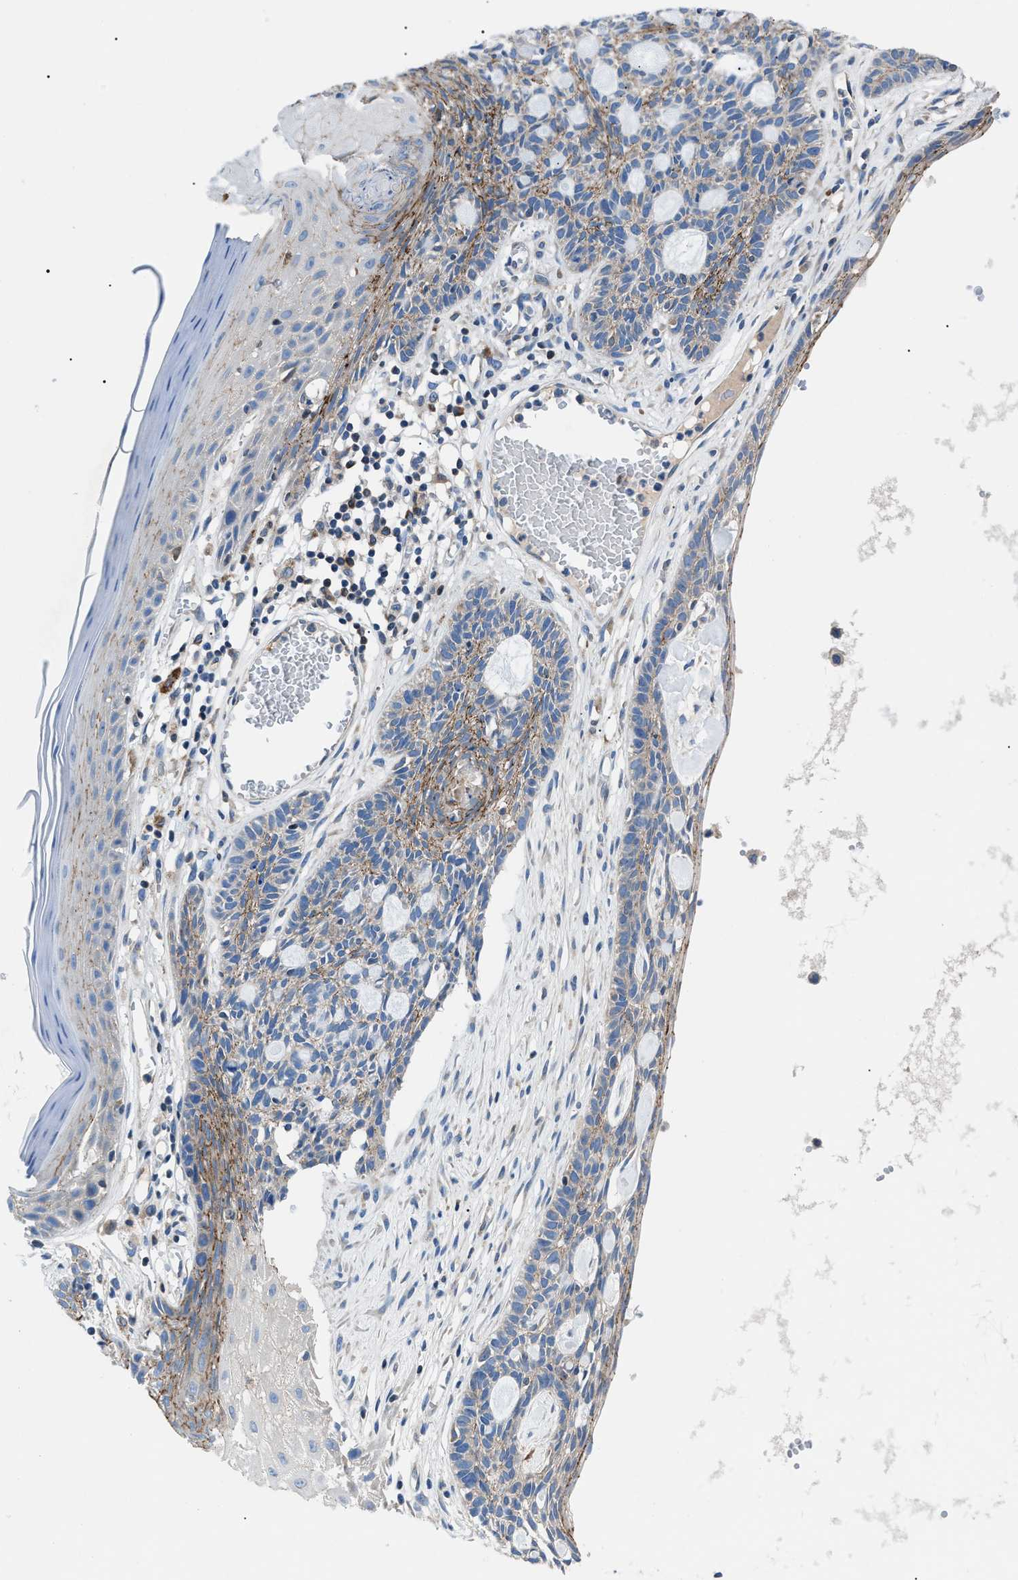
{"staining": {"intensity": "moderate", "quantity": ">75%", "location": "cytoplasmic/membranous"}, "tissue": "skin cancer", "cell_type": "Tumor cells", "image_type": "cancer", "snomed": [{"axis": "morphology", "description": "Basal cell carcinoma"}, {"axis": "topography", "description": "Skin"}], "caption": "Basal cell carcinoma (skin) stained for a protein exhibits moderate cytoplasmic/membranous positivity in tumor cells. Using DAB (3,3'-diaminobenzidine) (brown) and hematoxylin (blue) stains, captured at high magnification using brightfield microscopy.", "gene": "ZDHHC24", "patient": {"sex": "male", "age": 67}}